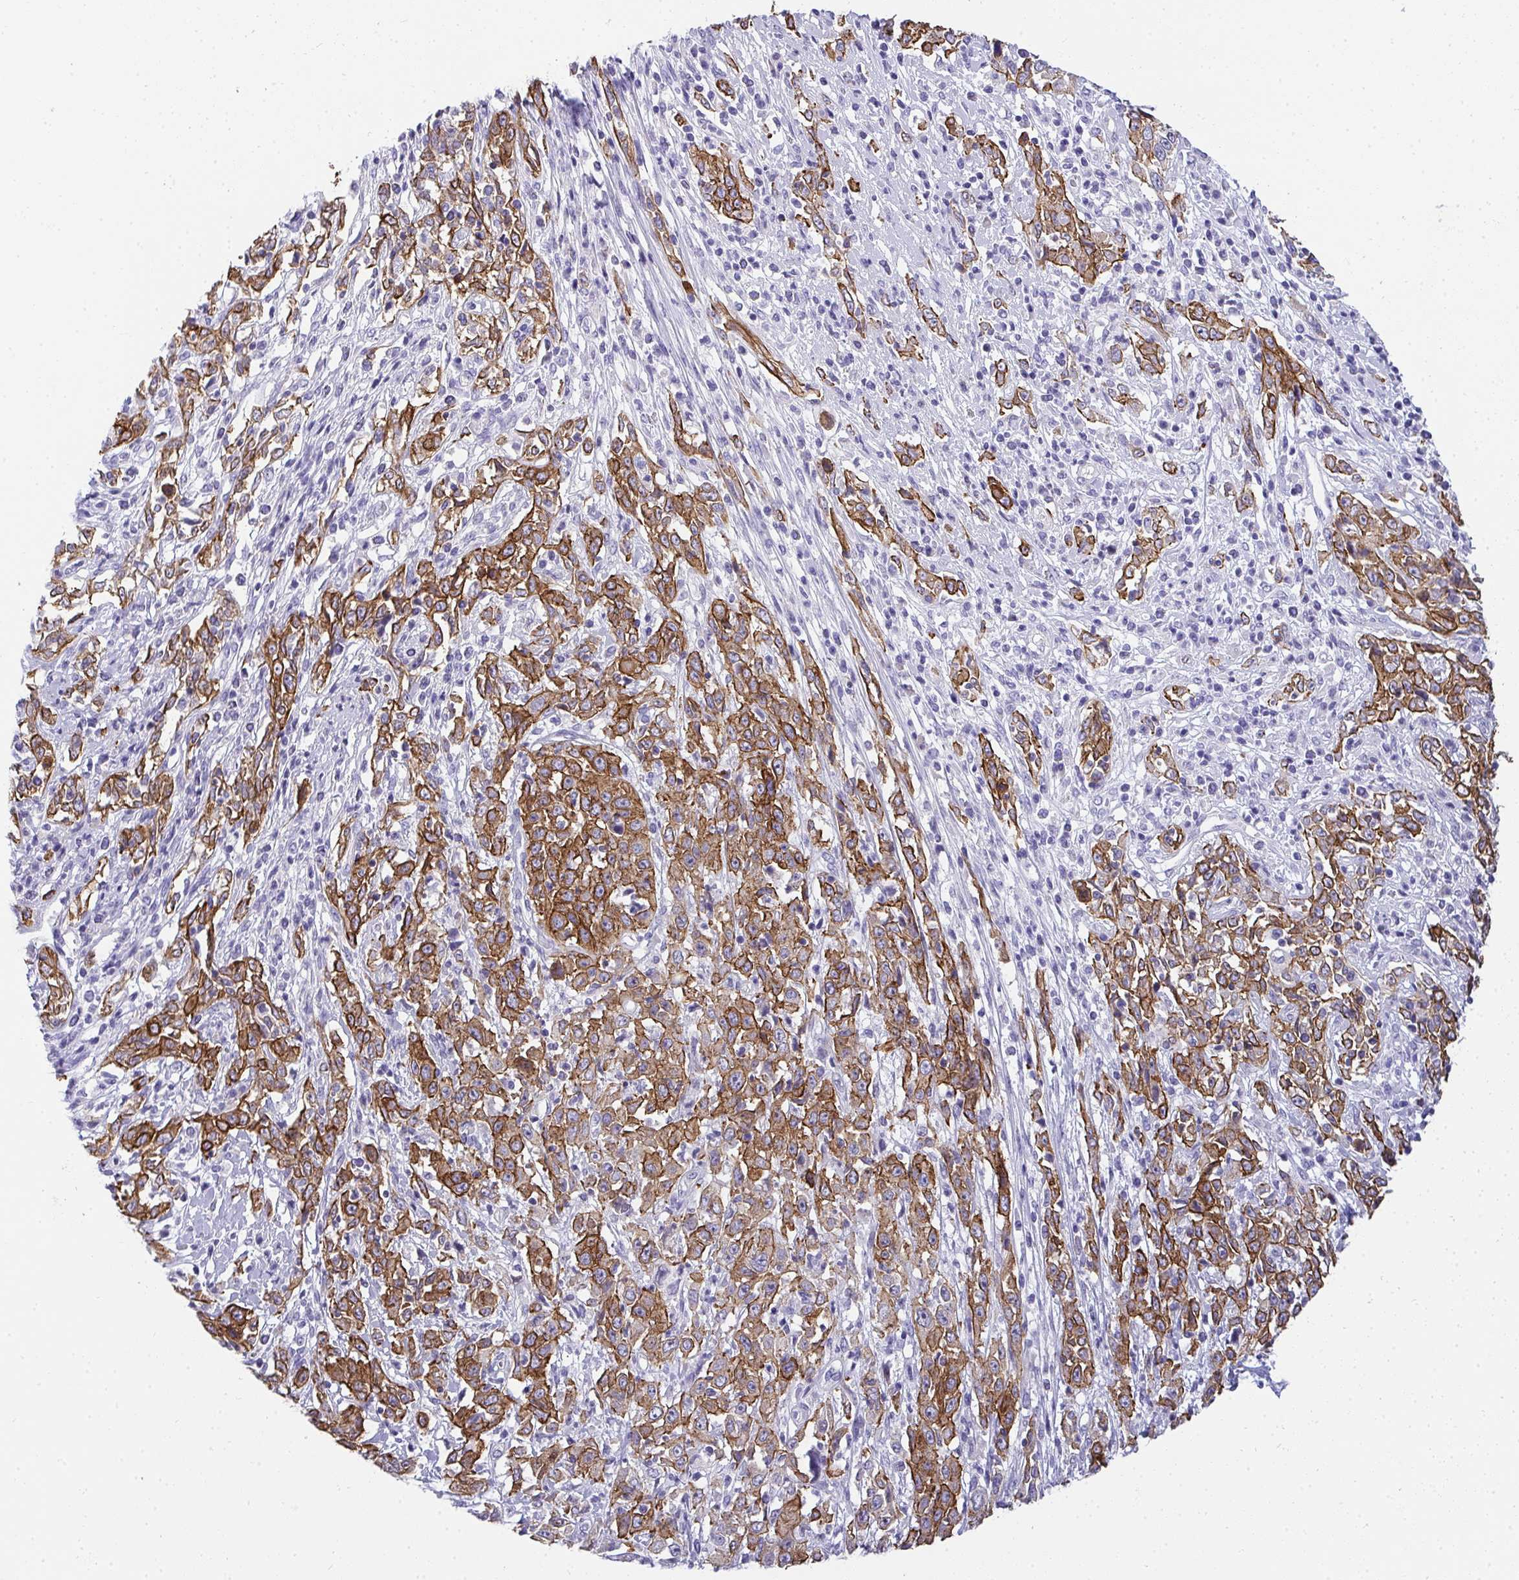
{"staining": {"intensity": "moderate", "quantity": ">75%", "location": "cytoplasmic/membranous"}, "tissue": "cervical cancer", "cell_type": "Tumor cells", "image_type": "cancer", "snomed": [{"axis": "morphology", "description": "Adenocarcinoma, NOS"}, {"axis": "topography", "description": "Cervix"}], "caption": "A micrograph of human cervical adenocarcinoma stained for a protein exhibits moderate cytoplasmic/membranous brown staining in tumor cells. Using DAB (3,3'-diaminobenzidine) (brown) and hematoxylin (blue) stains, captured at high magnification using brightfield microscopy.", "gene": "AK5", "patient": {"sex": "female", "age": 40}}